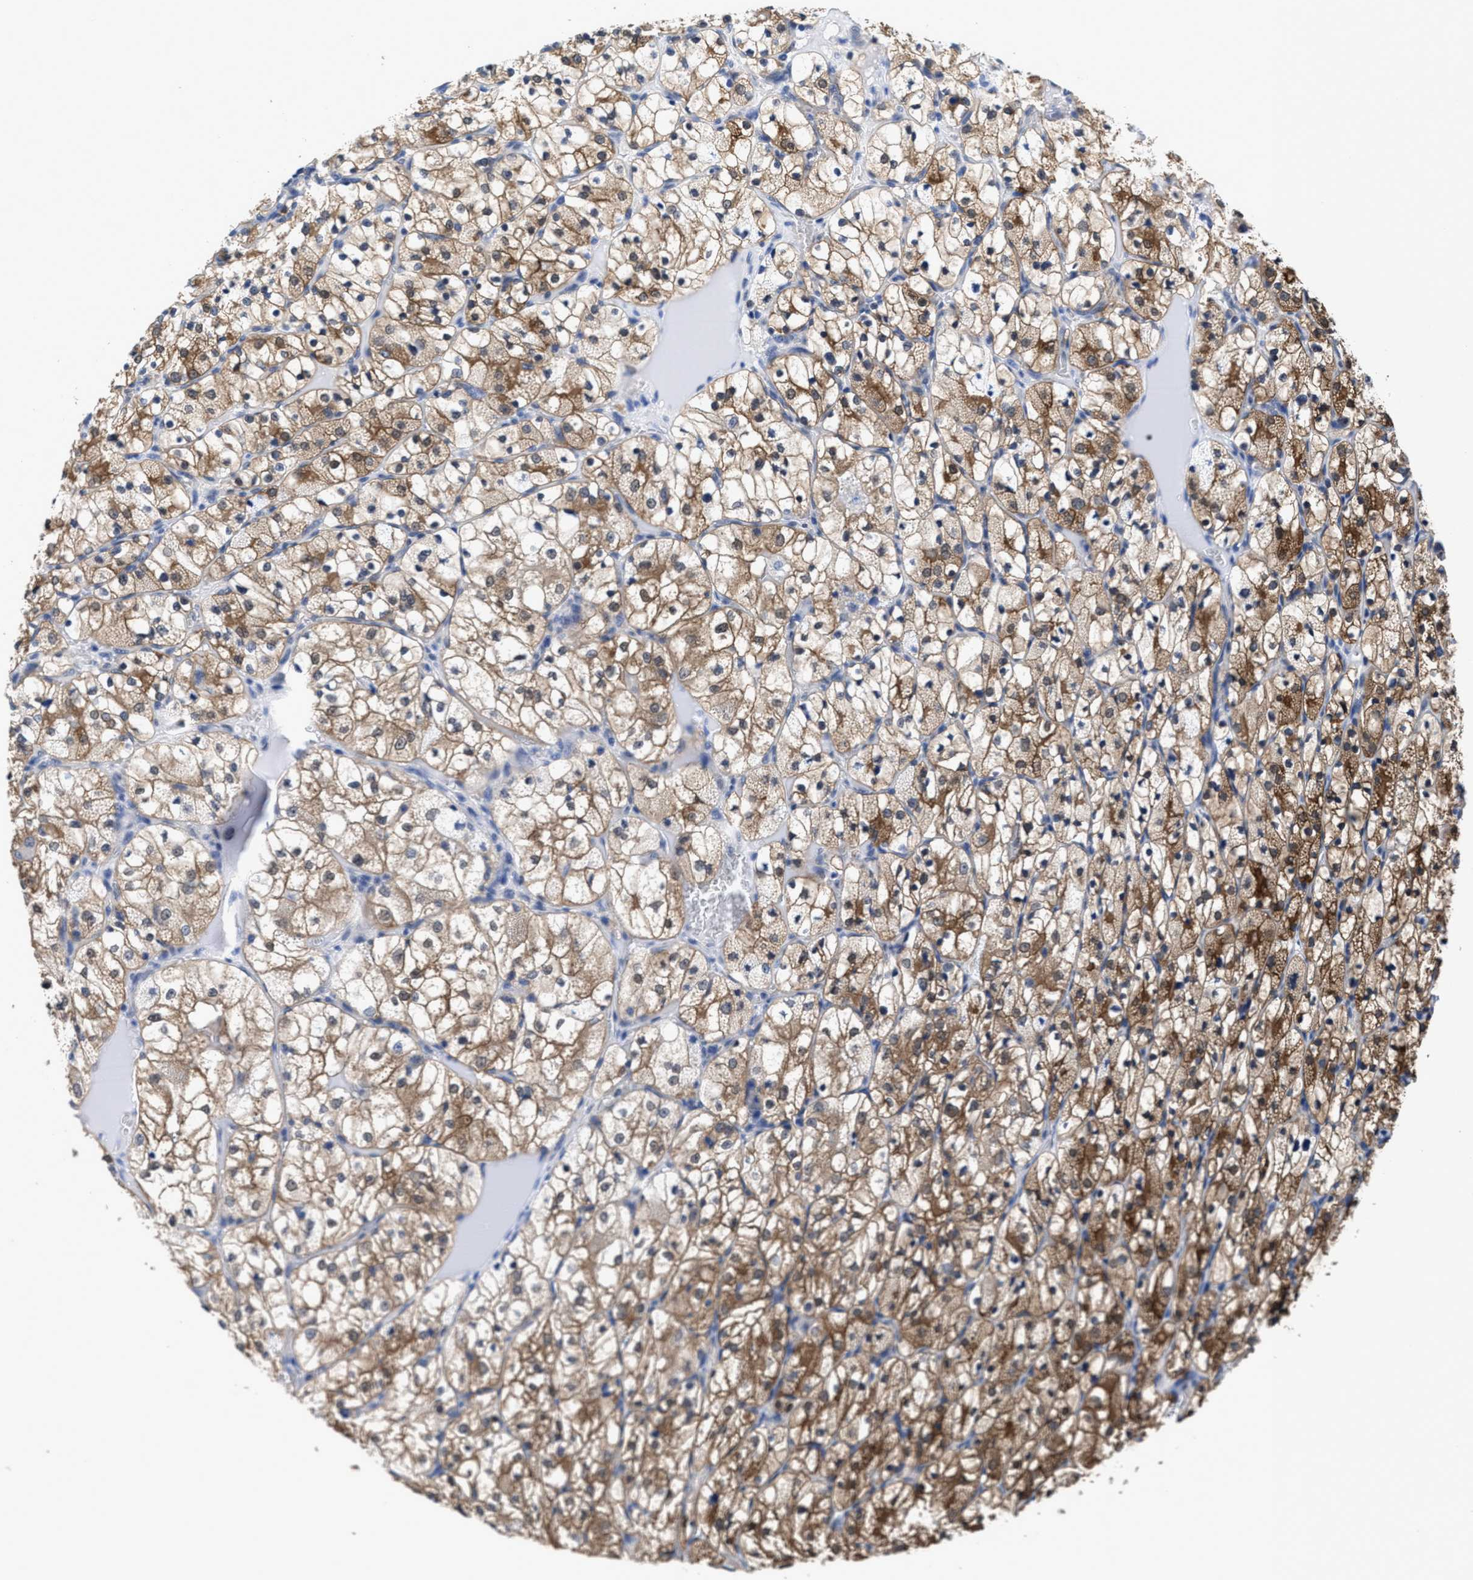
{"staining": {"intensity": "moderate", "quantity": ">75%", "location": "cytoplasmic/membranous"}, "tissue": "renal cancer", "cell_type": "Tumor cells", "image_type": "cancer", "snomed": [{"axis": "morphology", "description": "Adenocarcinoma, NOS"}, {"axis": "topography", "description": "Kidney"}], "caption": "Protein staining displays moderate cytoplasmic/membranous staining in approximately >75% of tumor cells in renal cancer (adenocarcinoma).", "gene": "ACLY", "patient": {"sex": "female", "age": 69}}